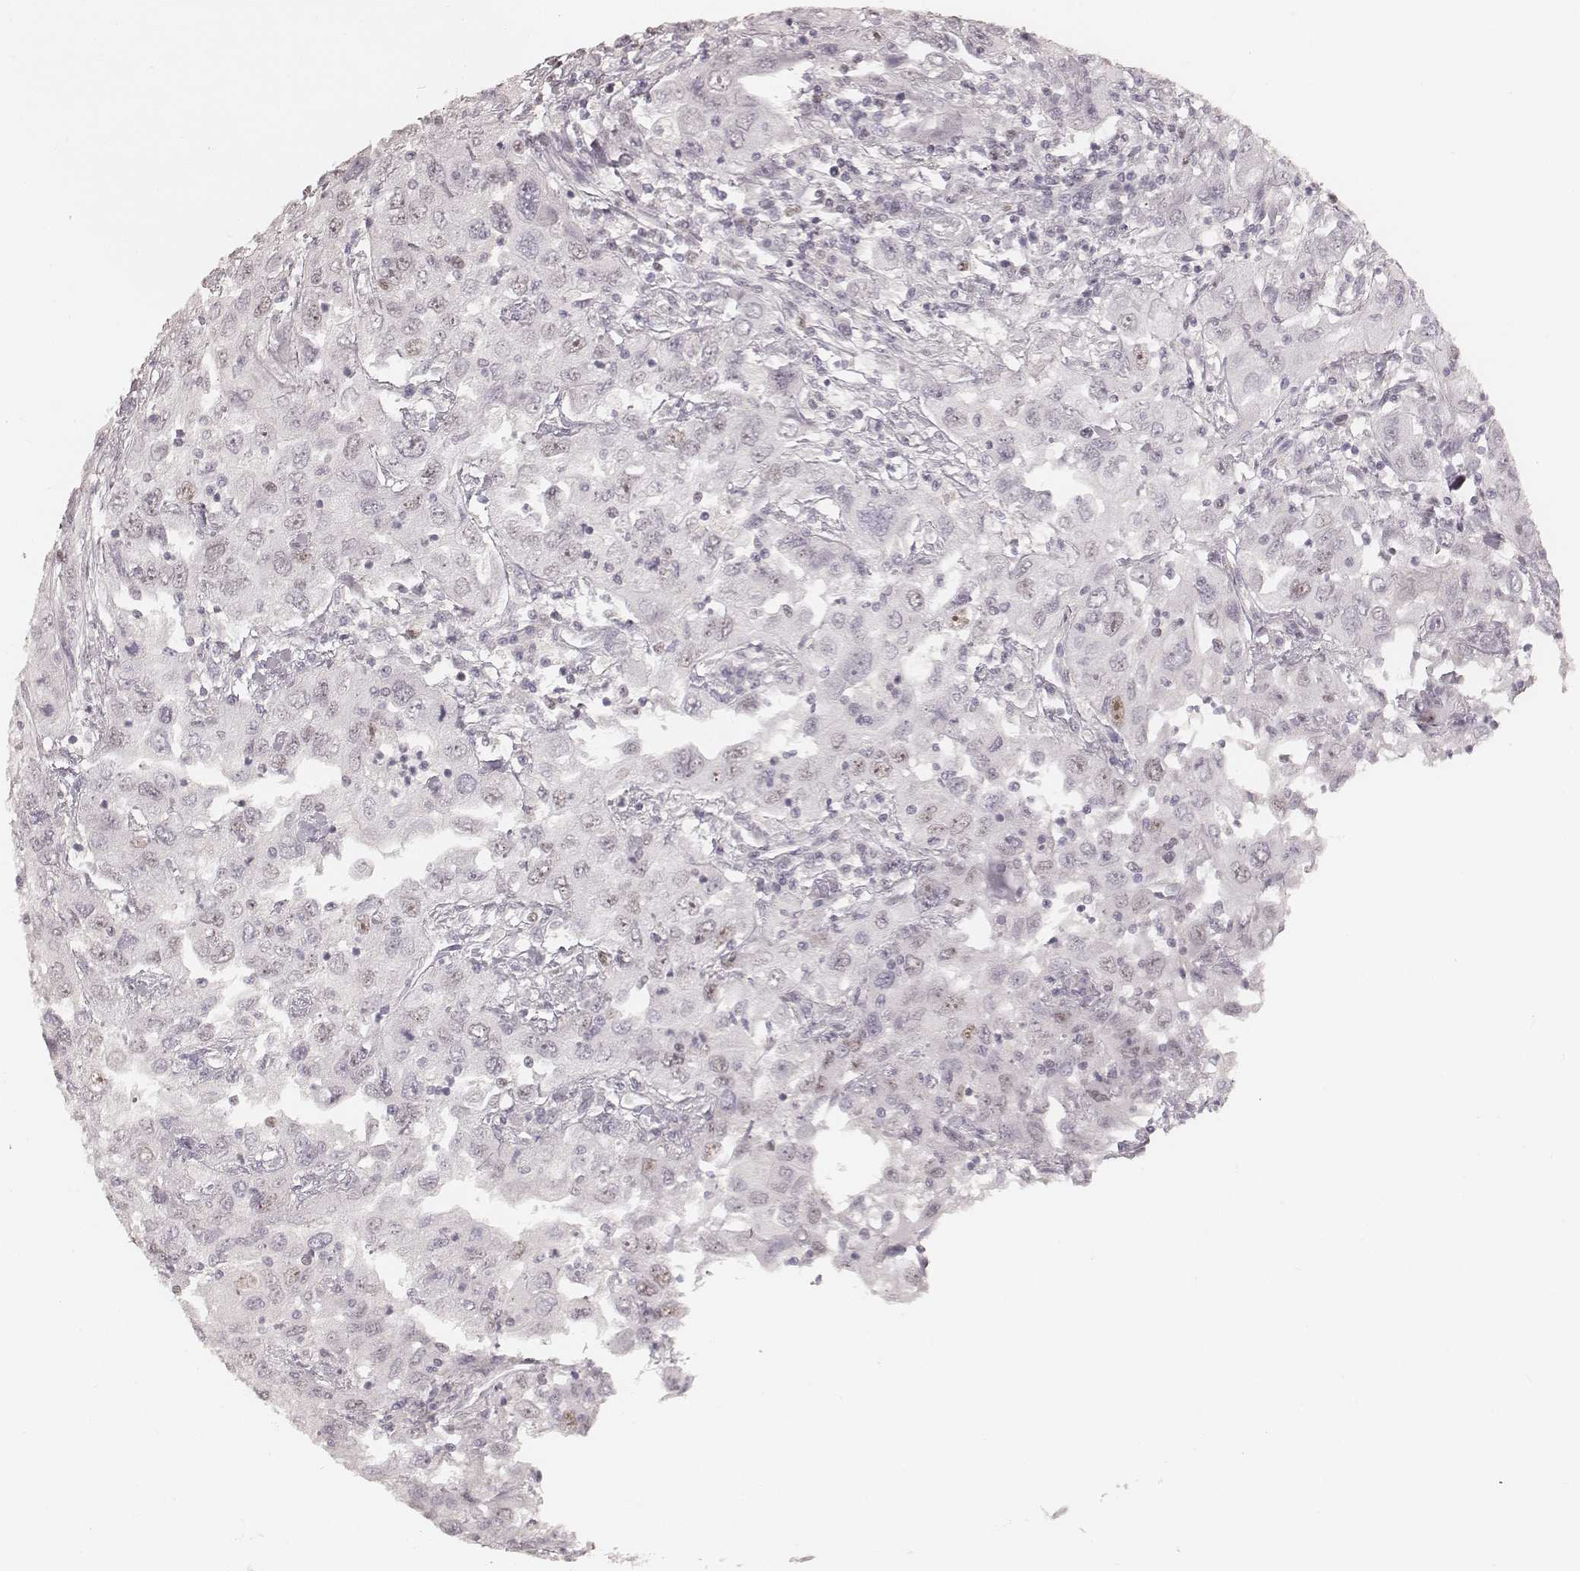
{"staining": {"intensity": "negative", "quantity": "none", "location": "none"}, "tissue": "urothelial cancer", "cell_type": "Tumor cells", "image_type": "cancer", "snomed": [{"axis": "morphology", "description": "Urothelial carcinoma, High grade"}, {"axis": "topography", "description": "Urinary bladder"}], "caption": "DAB immunohistochemical staining of human high-grade urothelial carcinoma demonstrates no significant expression in tumor cells.", "gene": "TEX37", "patient": {"sex": "male", "age": 76}}